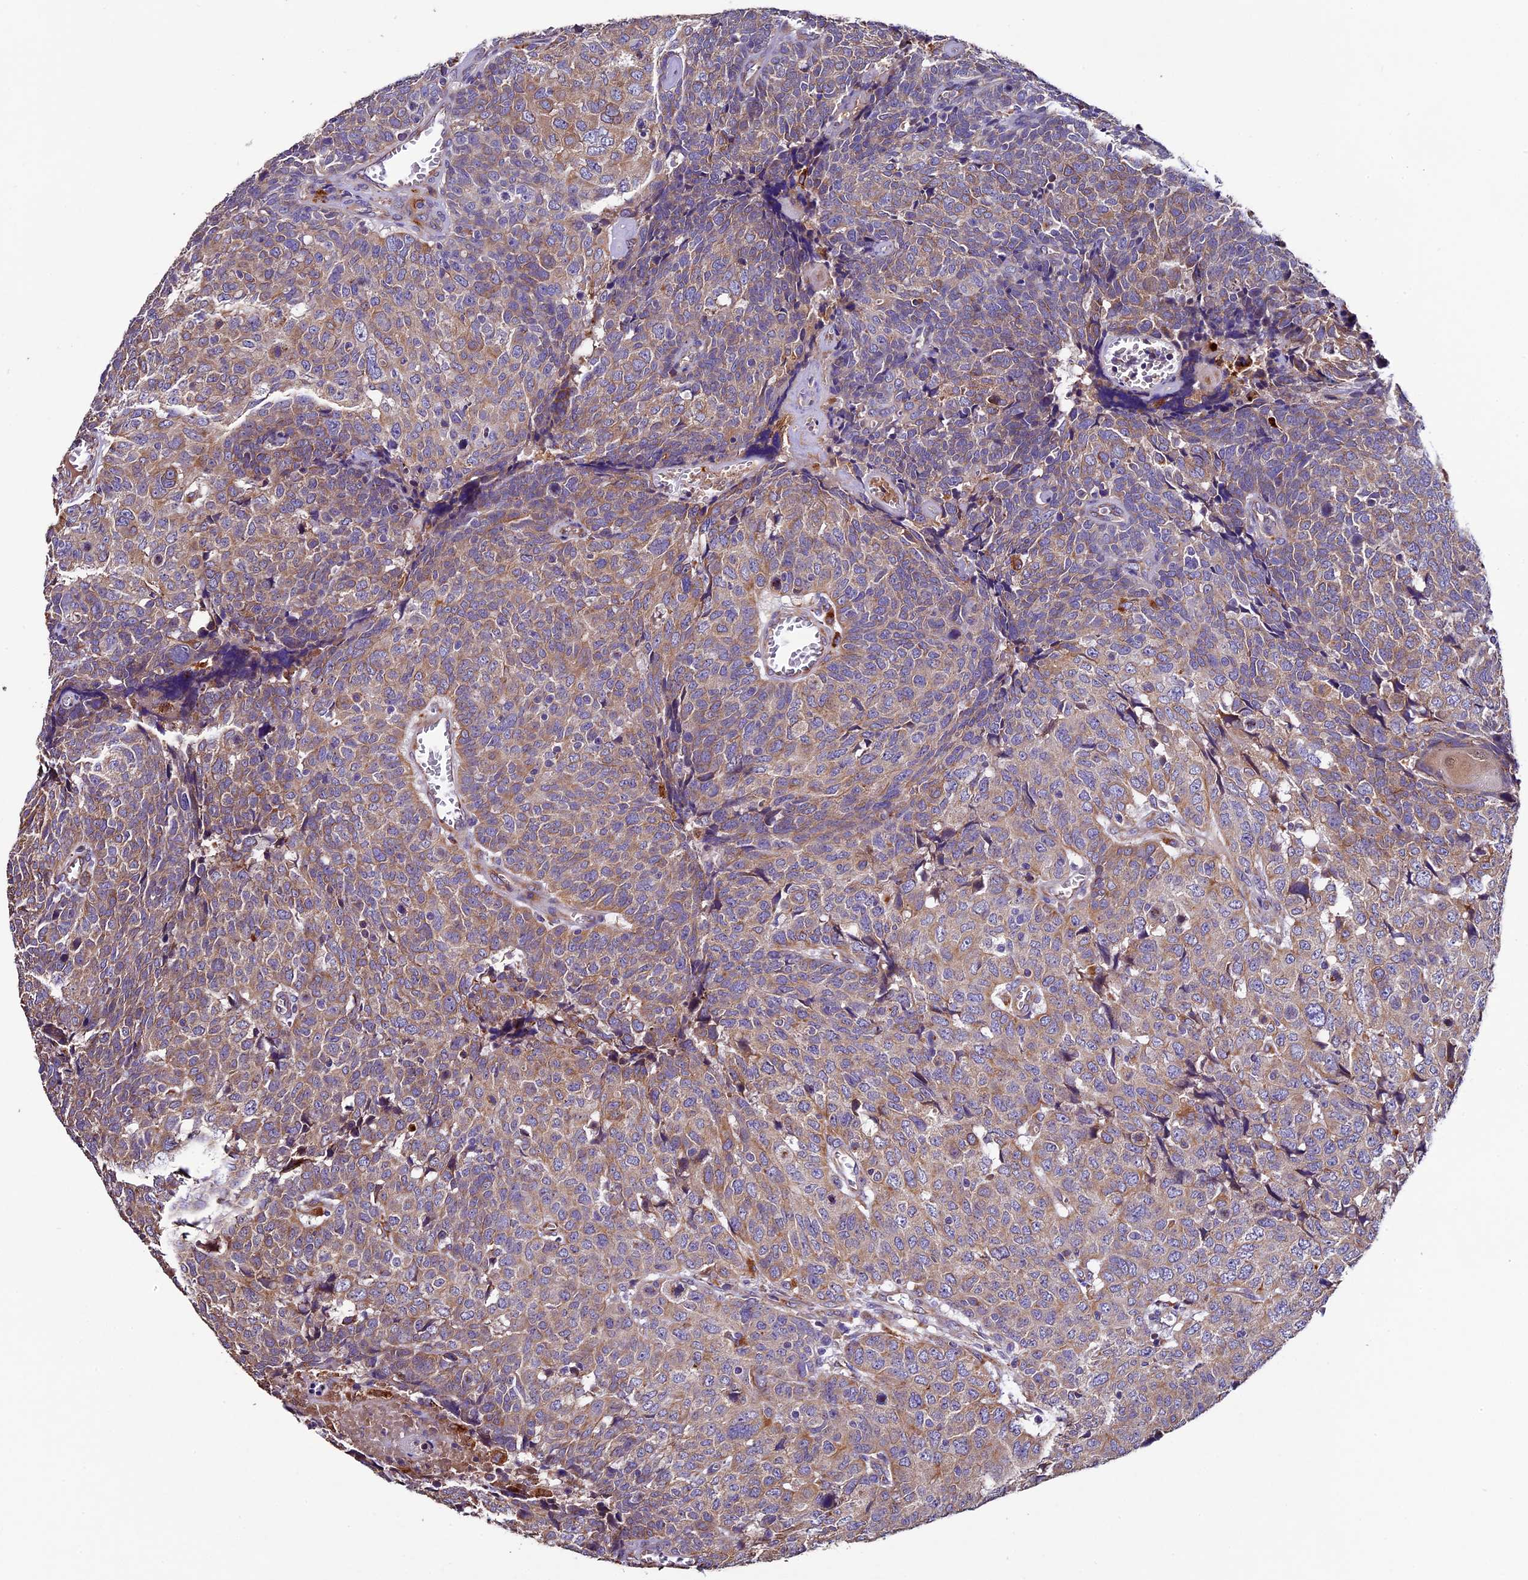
{"staining": {"intensity": "moderate", "quantity": "25%-75%", "location": "cytoplasmic/membranous"}, "tissue": "head and neck cancer", "cell_type": "Tumor cells", "image_type": "cancer", "snomed": [{"axis": "morphology", "description": "Squamous cell carcinoma, NOS"}, {"axis": "topography", "description": "Head-Neck"}], "caption": "Moderate cytoplasmic/membranous positivity is seen in approximately 25%-75% of tumor cells in head and neck cancer.", "gene": "CLN5", "patient": {"sex": "male", "age": 66}}